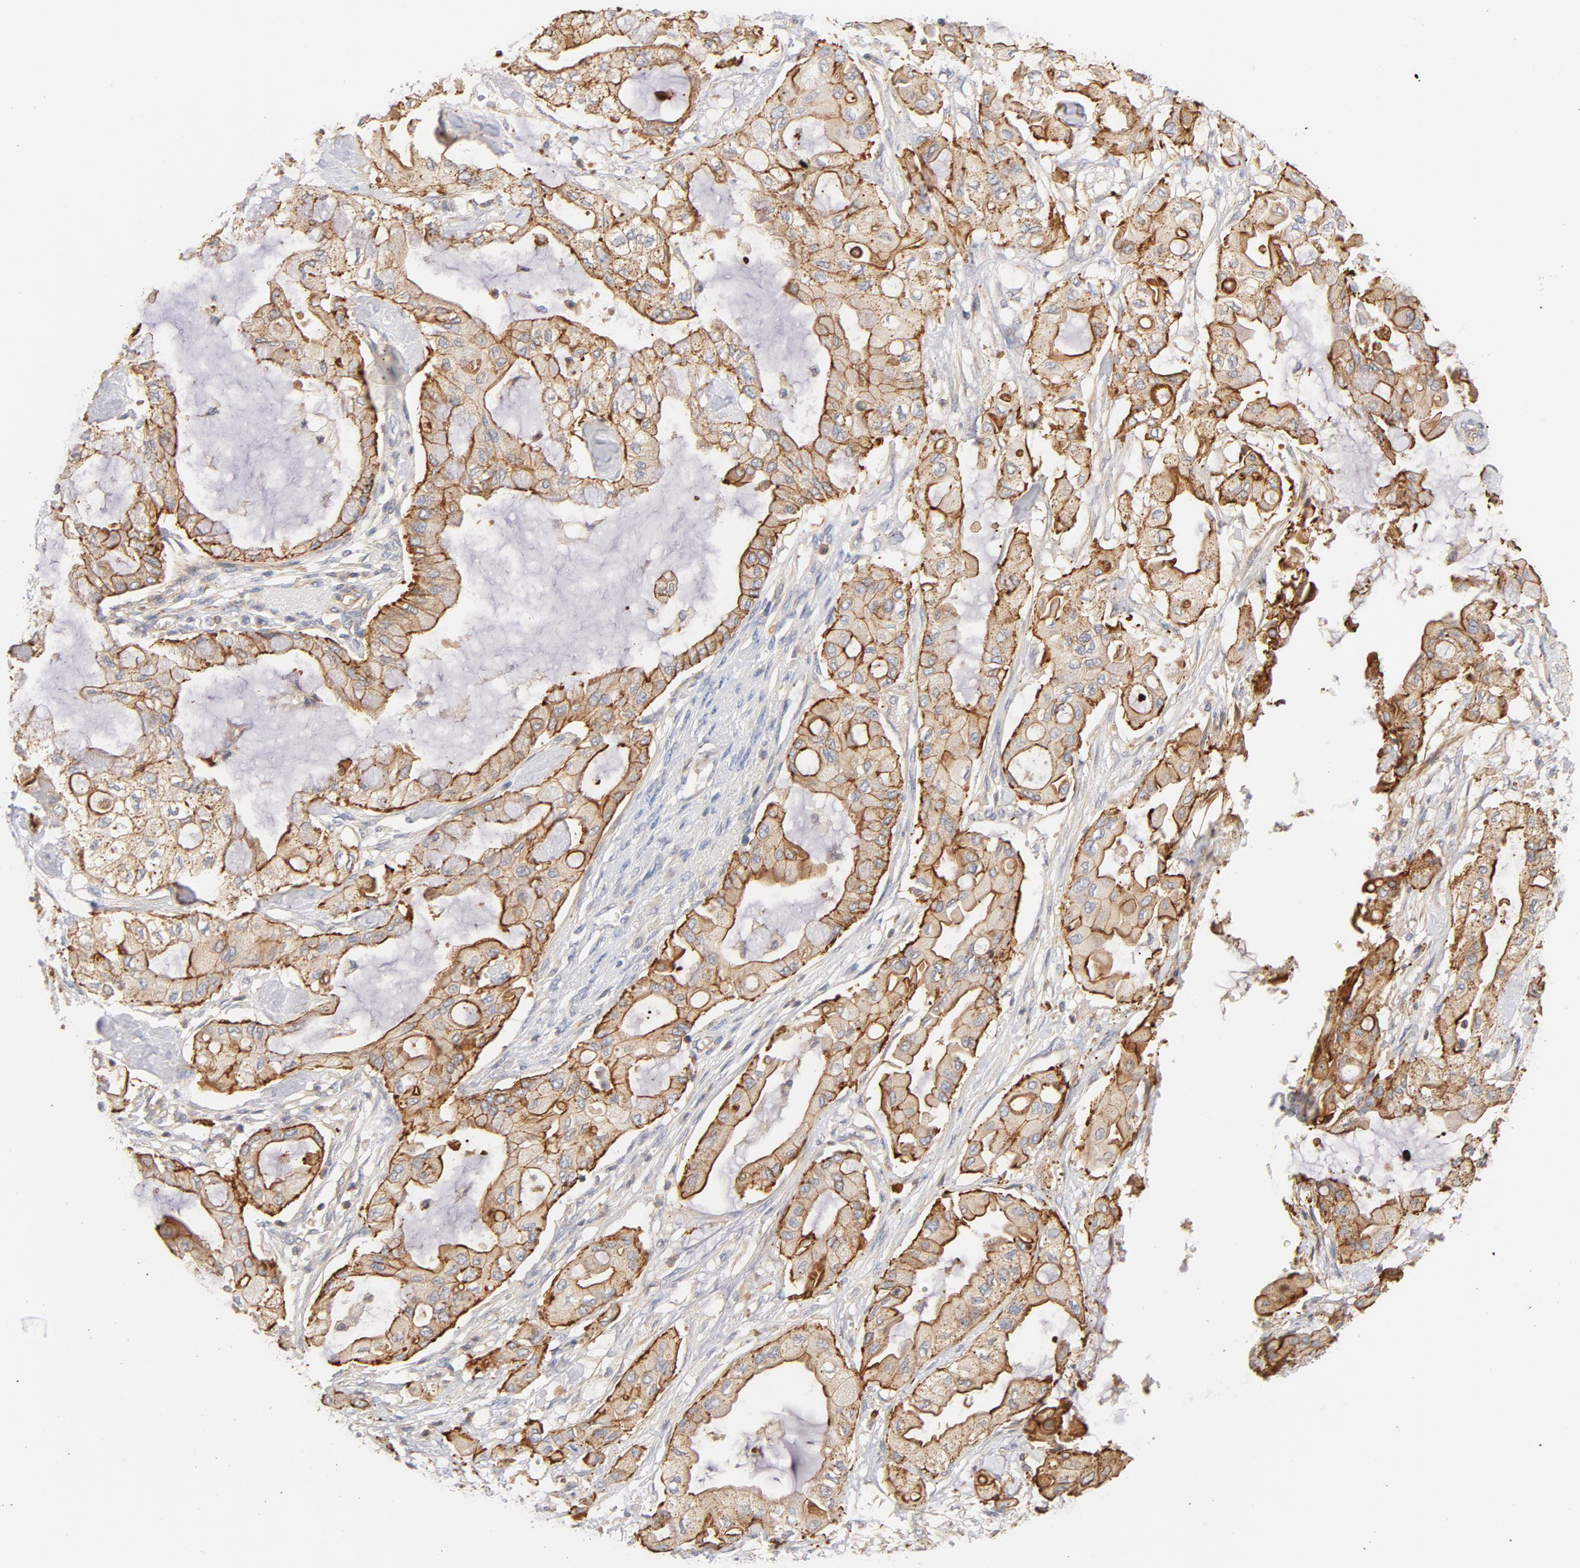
{"staining": {"intensity": "weak", "quantity": ">75%", "location": "cytoplasmic/membranous"}, "tissue": "pancreatic cancer", "cell_type": "Tumor cells", "image_type": "cancer", "snomed": [{"axis": "morphology", "description": "Adenocarcinoma, NOS"}, {"axis": "morphology", "description": "Adenocarcinoma, metastatic, NOS"}, {"axis": "topography", "description": "Lymph node"}, {"axis": "topography", "description": "Pancreas"}, {"axis": "topography", "description": "Duodenum"}], "caption": "Adenocarcinoma (pancreatic) stained with DAB IHC shows low levels of weak cytoplasmic/membranous expression in approximately >75% of tumor cells. (Stains: DAB (3,3'-diaminobenzidine) in brown, nuclei in blue, Microscopy: brightfield microscopy at high magnification).", "gene": "STRN3", "patient": {"sex": "female", "age": 64}}